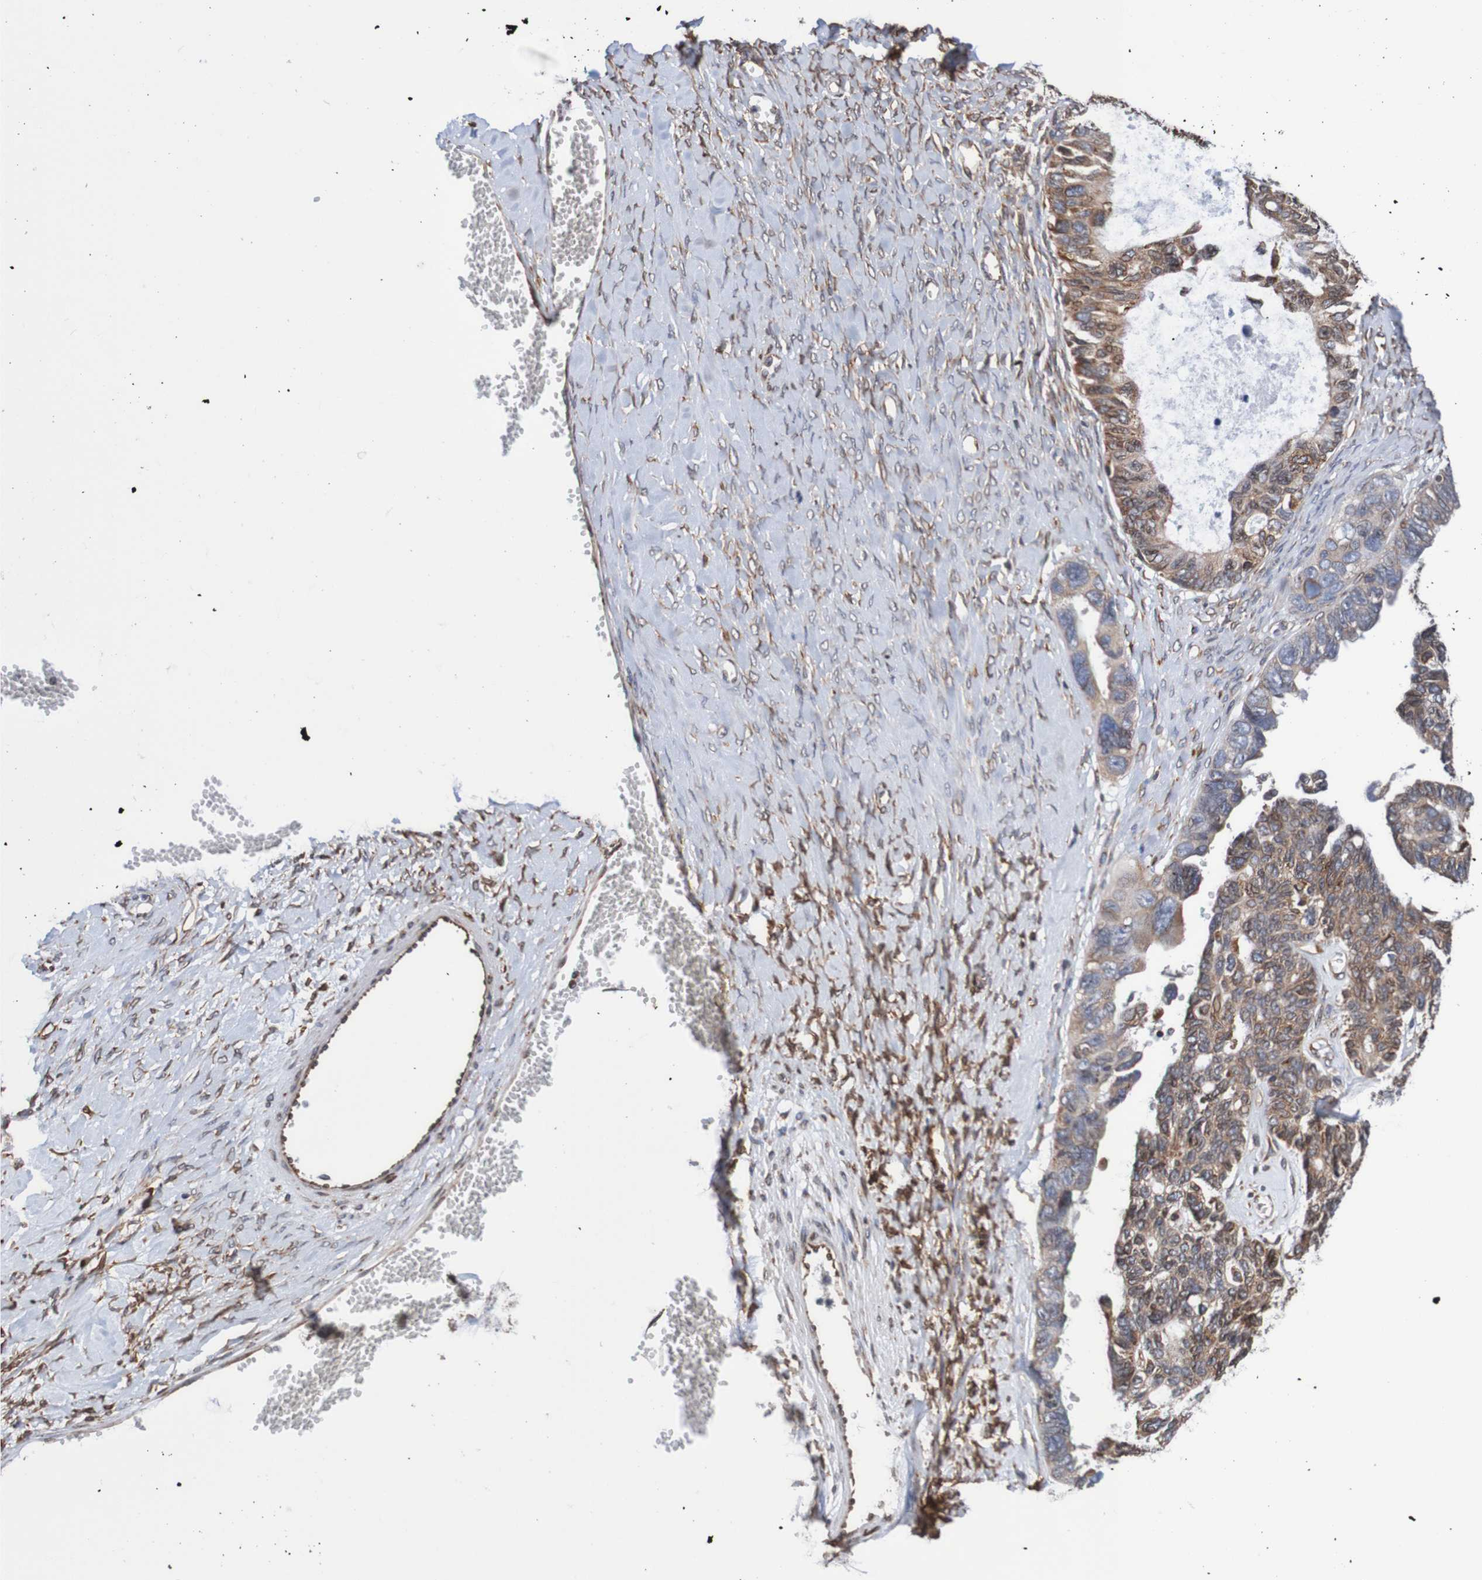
{"staining": {"intensity": "moderate", "quantity": ">75%", "location": "cytoplasmic/membranous,nuclear"}, "tissue": "ovarian cancer", "cell_type": "Tumor cells", "image_type": "cancer", "snomed": [{"axis": "morphology", "description": "Cystadenocarcinoma, serous, NOS"}, {"axis": "topography", "description": "Ovary"}], "caption": "Moderate cytoplasmic/membranous and nuclear staining for a protein is appreciated in about >75% of tumor cells of ovarian cancer (serous cystadenocarcinoma) using immunohistochemistry.", "gene": "TMEM109", "patient": {"sex": "female", "age": 79}}